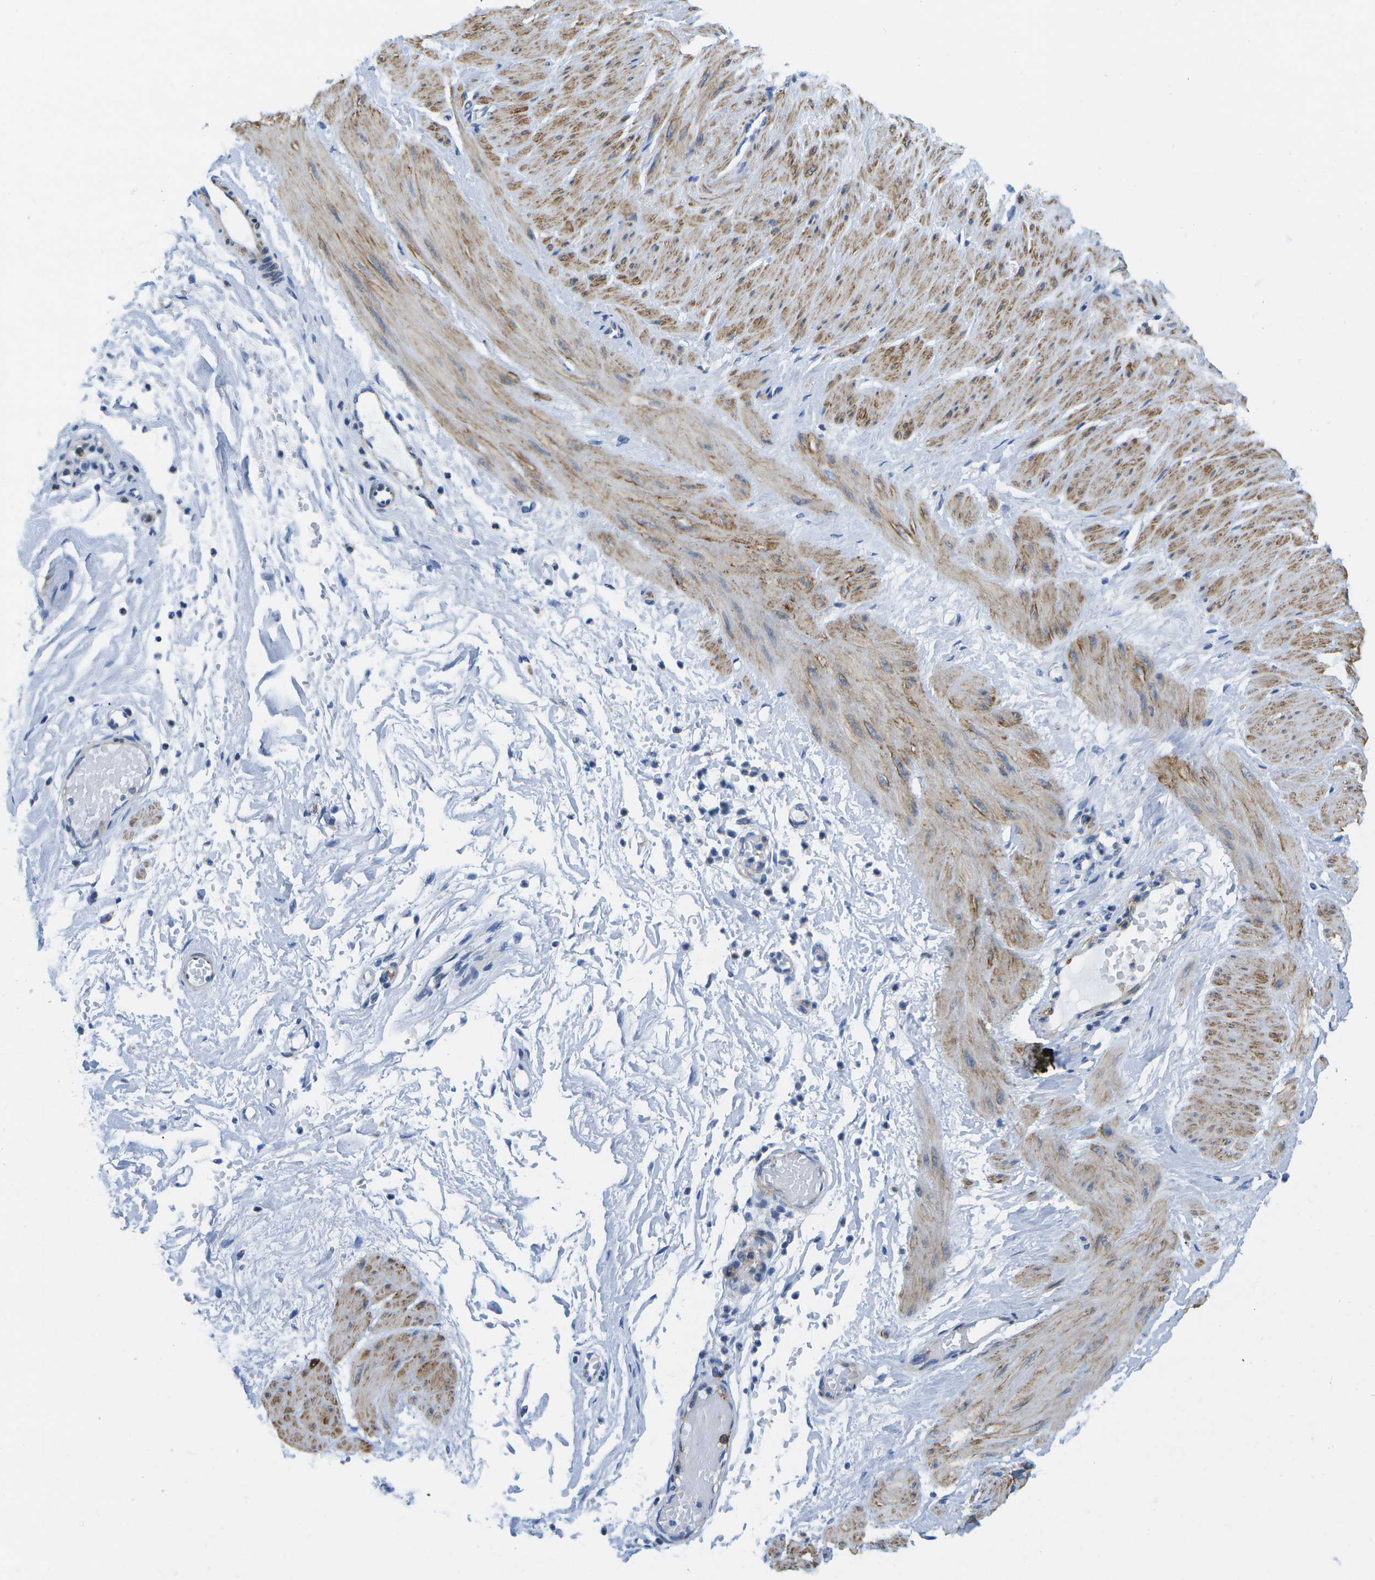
{"staining": {"intensity": "negative", "quantity": "none", "location": "none"}, "tissue": "adipose tissue", "cell_type": "Adipocytes", "image_type": "normal", "snomed": [{"axis": "morphology", "description": "Normal tissue, NOS"}, {"axis": "topography", "description": "Soft tissue"}, {"axis": "topography", "description": "Vascular tissue"}], "caption": "This is an IHC photomicrograph of normal human adipose tissue. There is no staining in adipocytes.", "gene": "ADGRG6", "patient": {"sex": "female", "age": 35}}